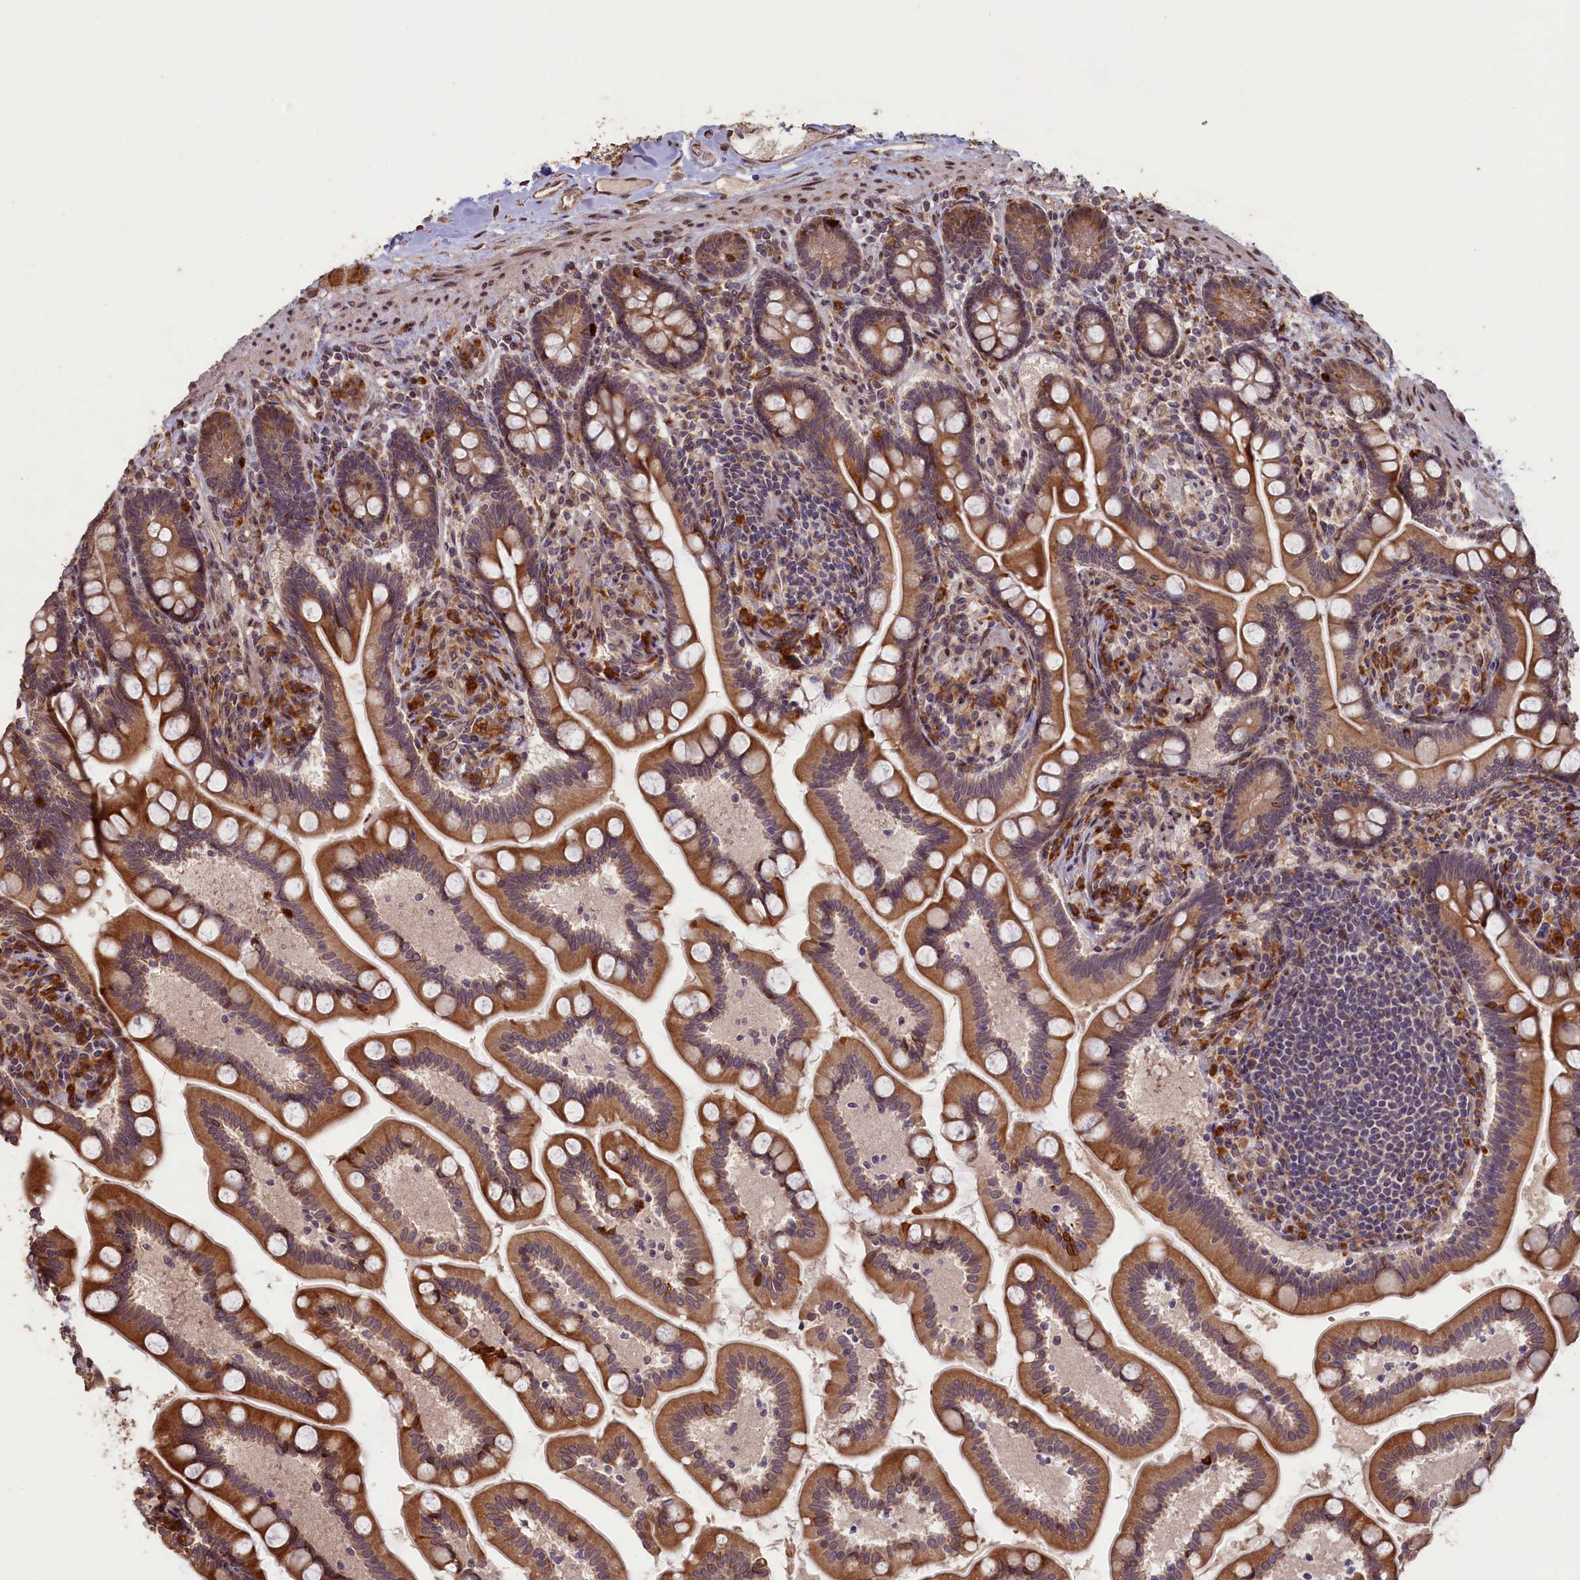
{"staining": {"intensity": "moderate", "quantity": ">75%", "location": "cytoplasmic/membranous"}, "tissue": "small intestine", "cell_type": "Glandular cells", "image_type": "normal", "snomed": [{"axis": "morphology", "description": "Normal tissue, NOS"}, {"axis": "topography", "description": "Small intestine"}], "caption": "Approximately >75% of glandular cells in normal human small intestine demonstrate moderate cytoplasmic/membranous protein expression as visualized by brown immunohistochemical staining.", "gene": "SLC38A7", "patient": {"sex": "female", "age": 64}}